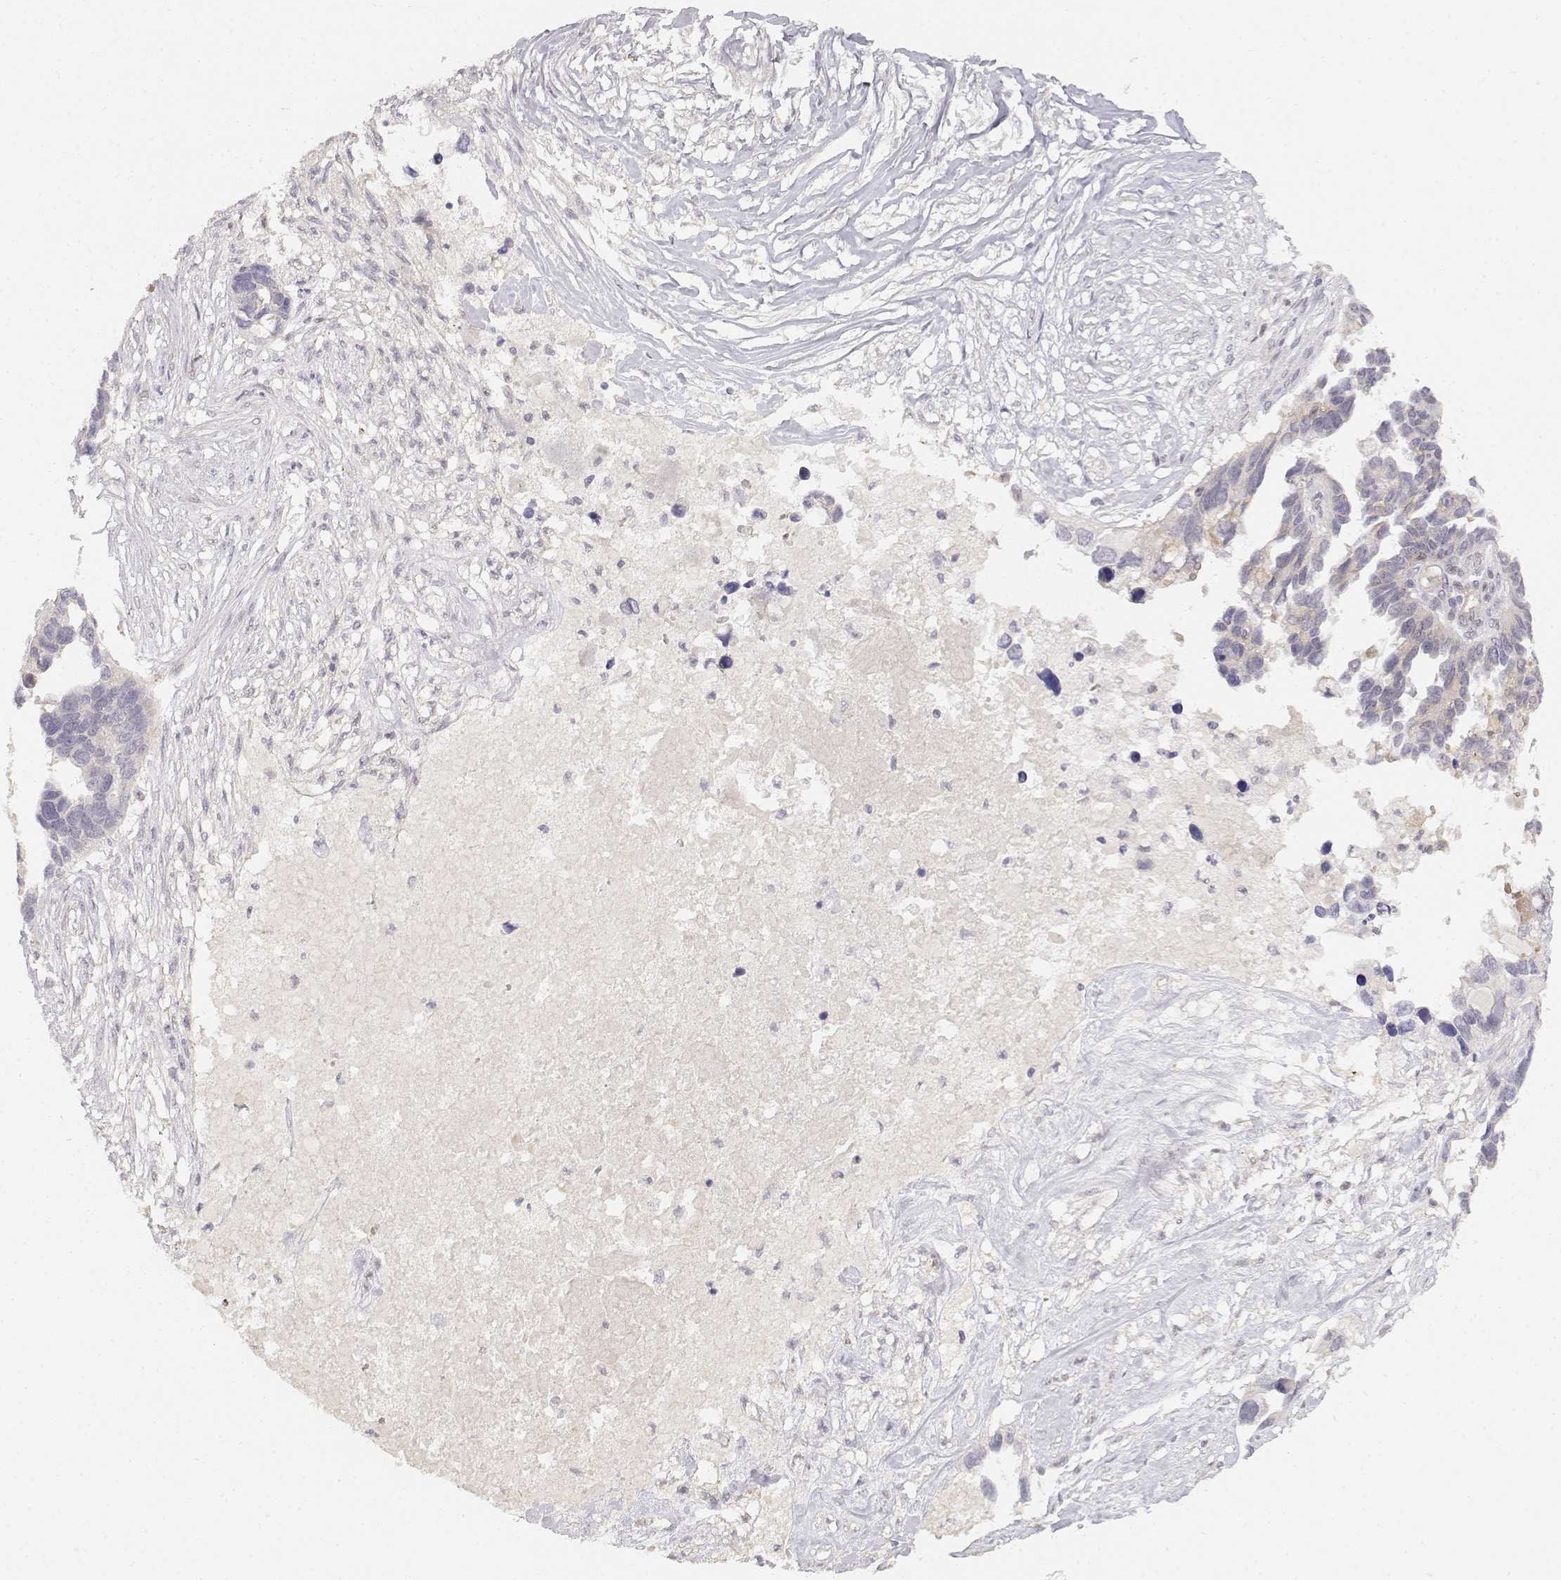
{"staining": {"intensity": "negative", "quantity": "none", "location": "none"}, "tissue": "ovarian cancer", "cell_type": "Tumor cells", "image_type": "cancer", "snomed": [{"axis": "morphology", "description": "Cystadenocarcinoma, serous, NOS"}, {"axis": "topography", "description": "Ovary"}], "caption": "A histopathology image of human ovarian serous cystadenocarcinoma is negative for staining in tumor cells.", "gene": "EAF2", "patient": {"sex": "female", "age": 54}}